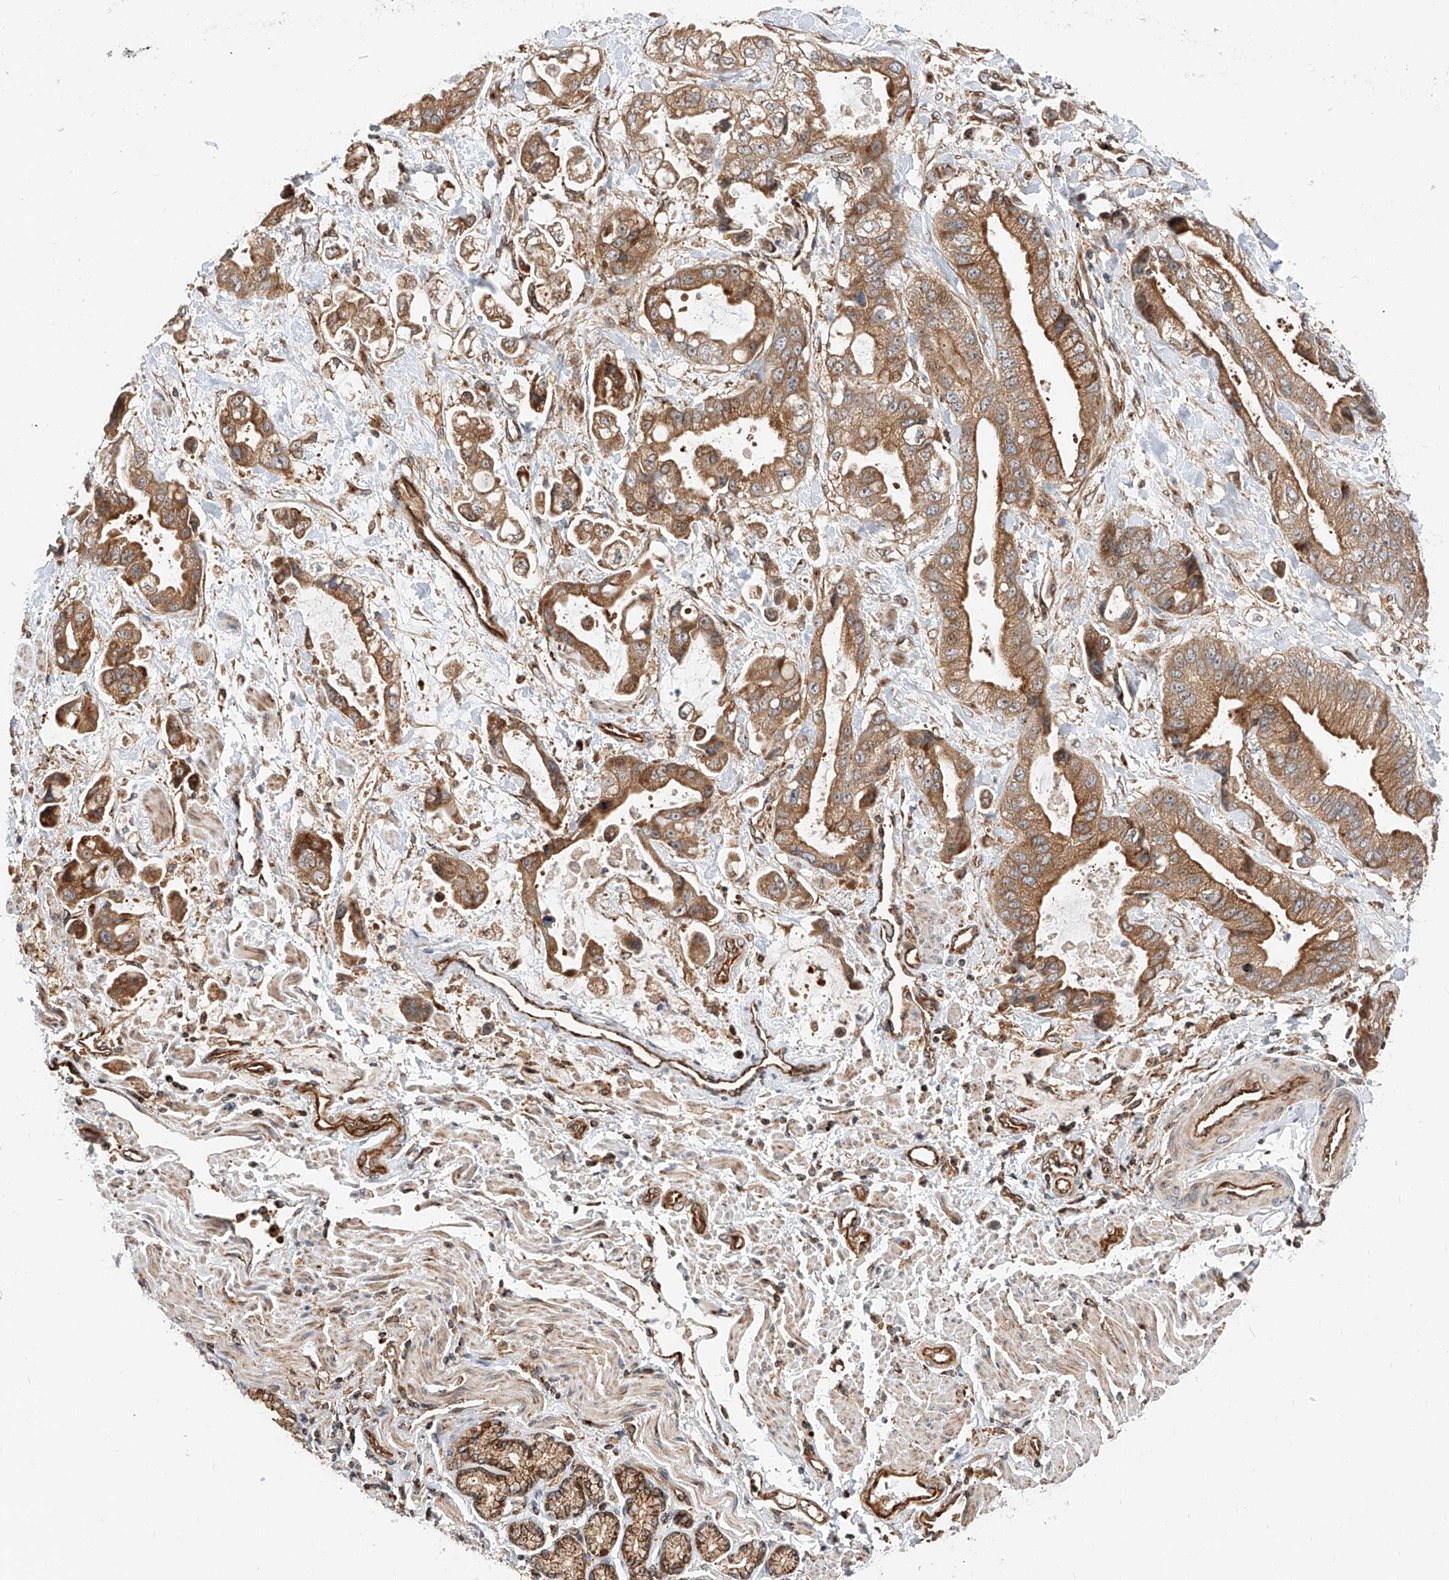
{"staining": {"intensity": "moderate", "quantity": ">75%", "location": "cytoplasmic/membranous"}, "tissue": "stomach cancer", "cell_type": "Tumor cells", "image_type": "cancer", "snomed": [{"axis": "morphology", "description": "Adenocarcinoma, NOS"}, {"axis": "topography", "description": "Stomach"}], "caption": "A micrograph of human stomach cancer (adenocarcinoma) stained for a protein shows moderate cytoplasmic/membranous brown staining in tumor cells.", "gene": "ISCA2", "patient": {"sex": "male", "age": 62}}